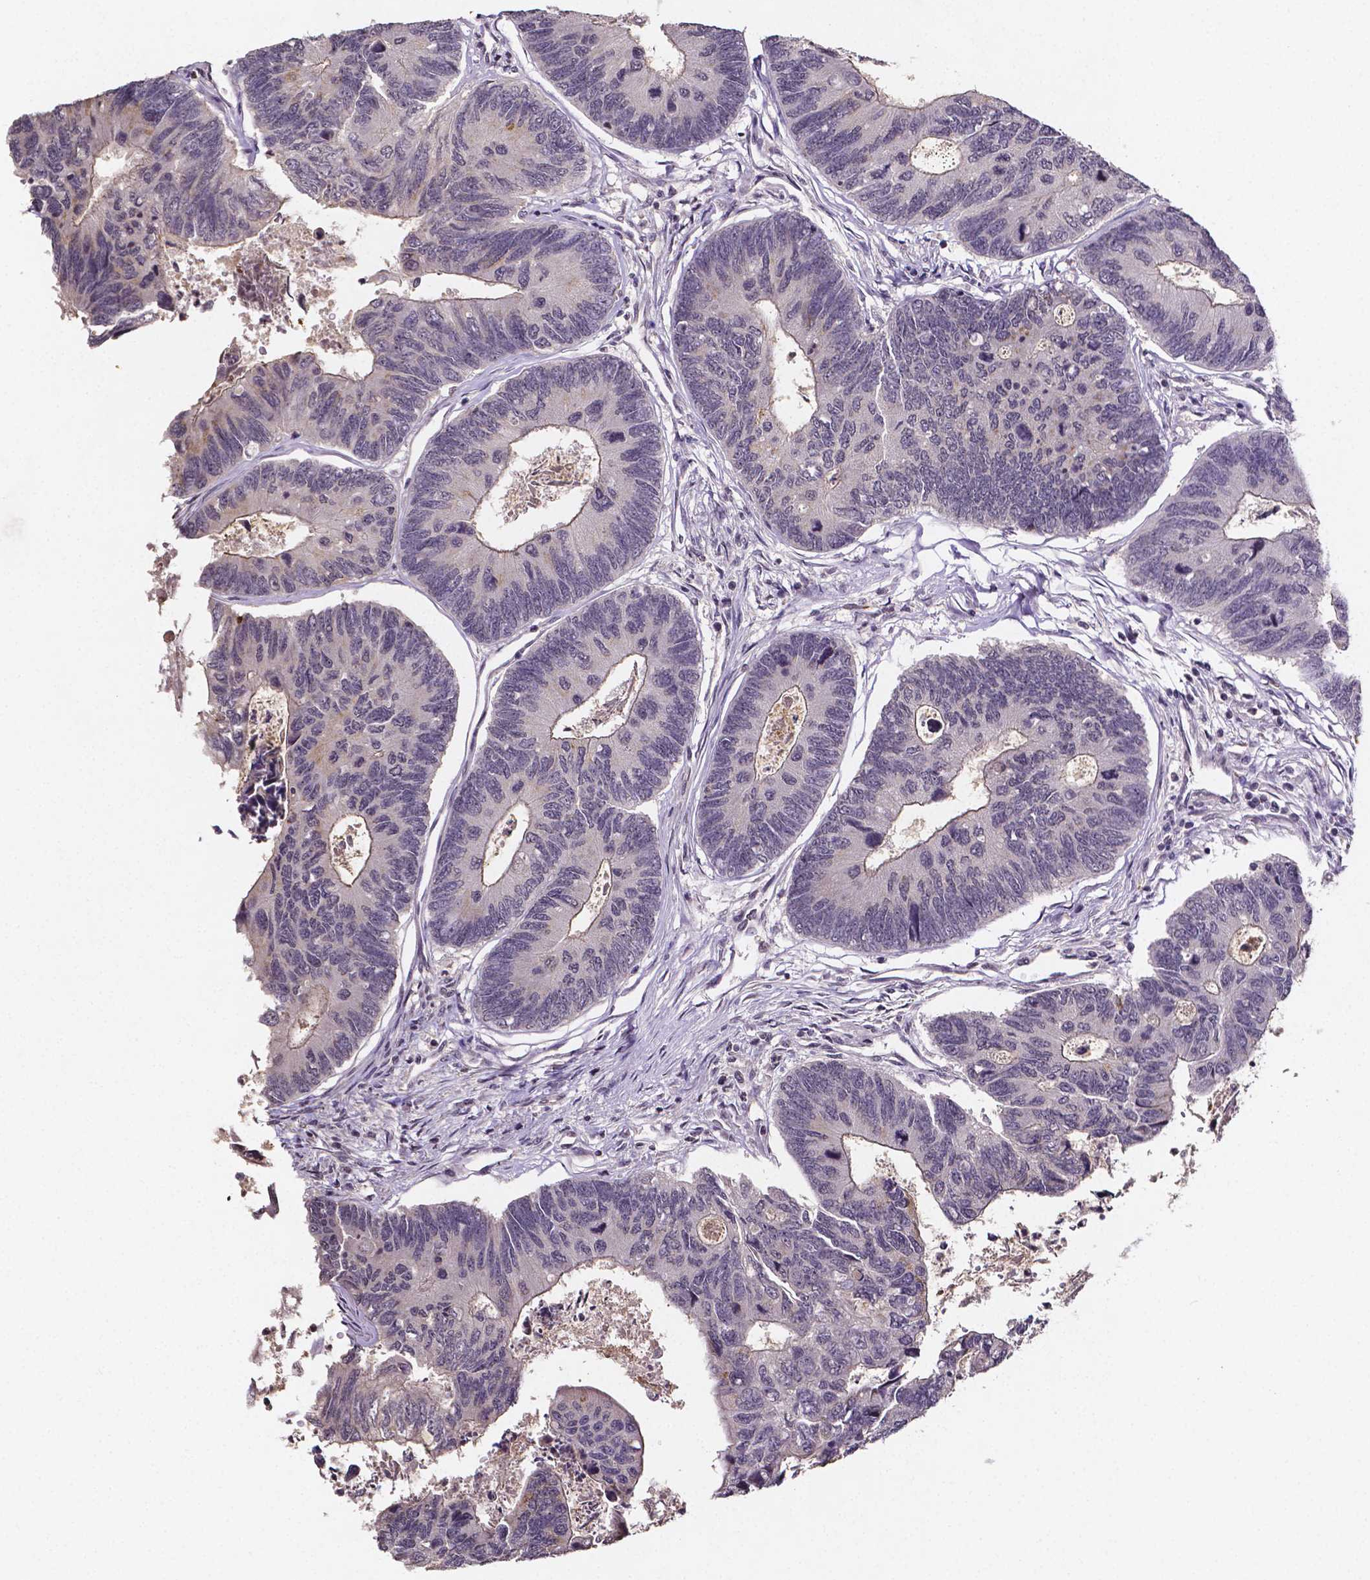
{"staining": {"intensity": "negative", "quantity": "none", "location": "none"}, "tissue": "colorectal cancer", "cell_type": "Tumor cells", "image_type": "cancer", "snomed": [{"axis": "morphology", "description": "Adenocarcinoma, NOS"}, {"axis": "topography", "description": "Colon"}], "caption": "High power microscopy image of an immunohistochemistry (IHC) micrograph of colorectal cancer, revealing no significant positivity in tumor cells.", "gene": "NRGN", "patient": {"sex": "female", "age": 67}}